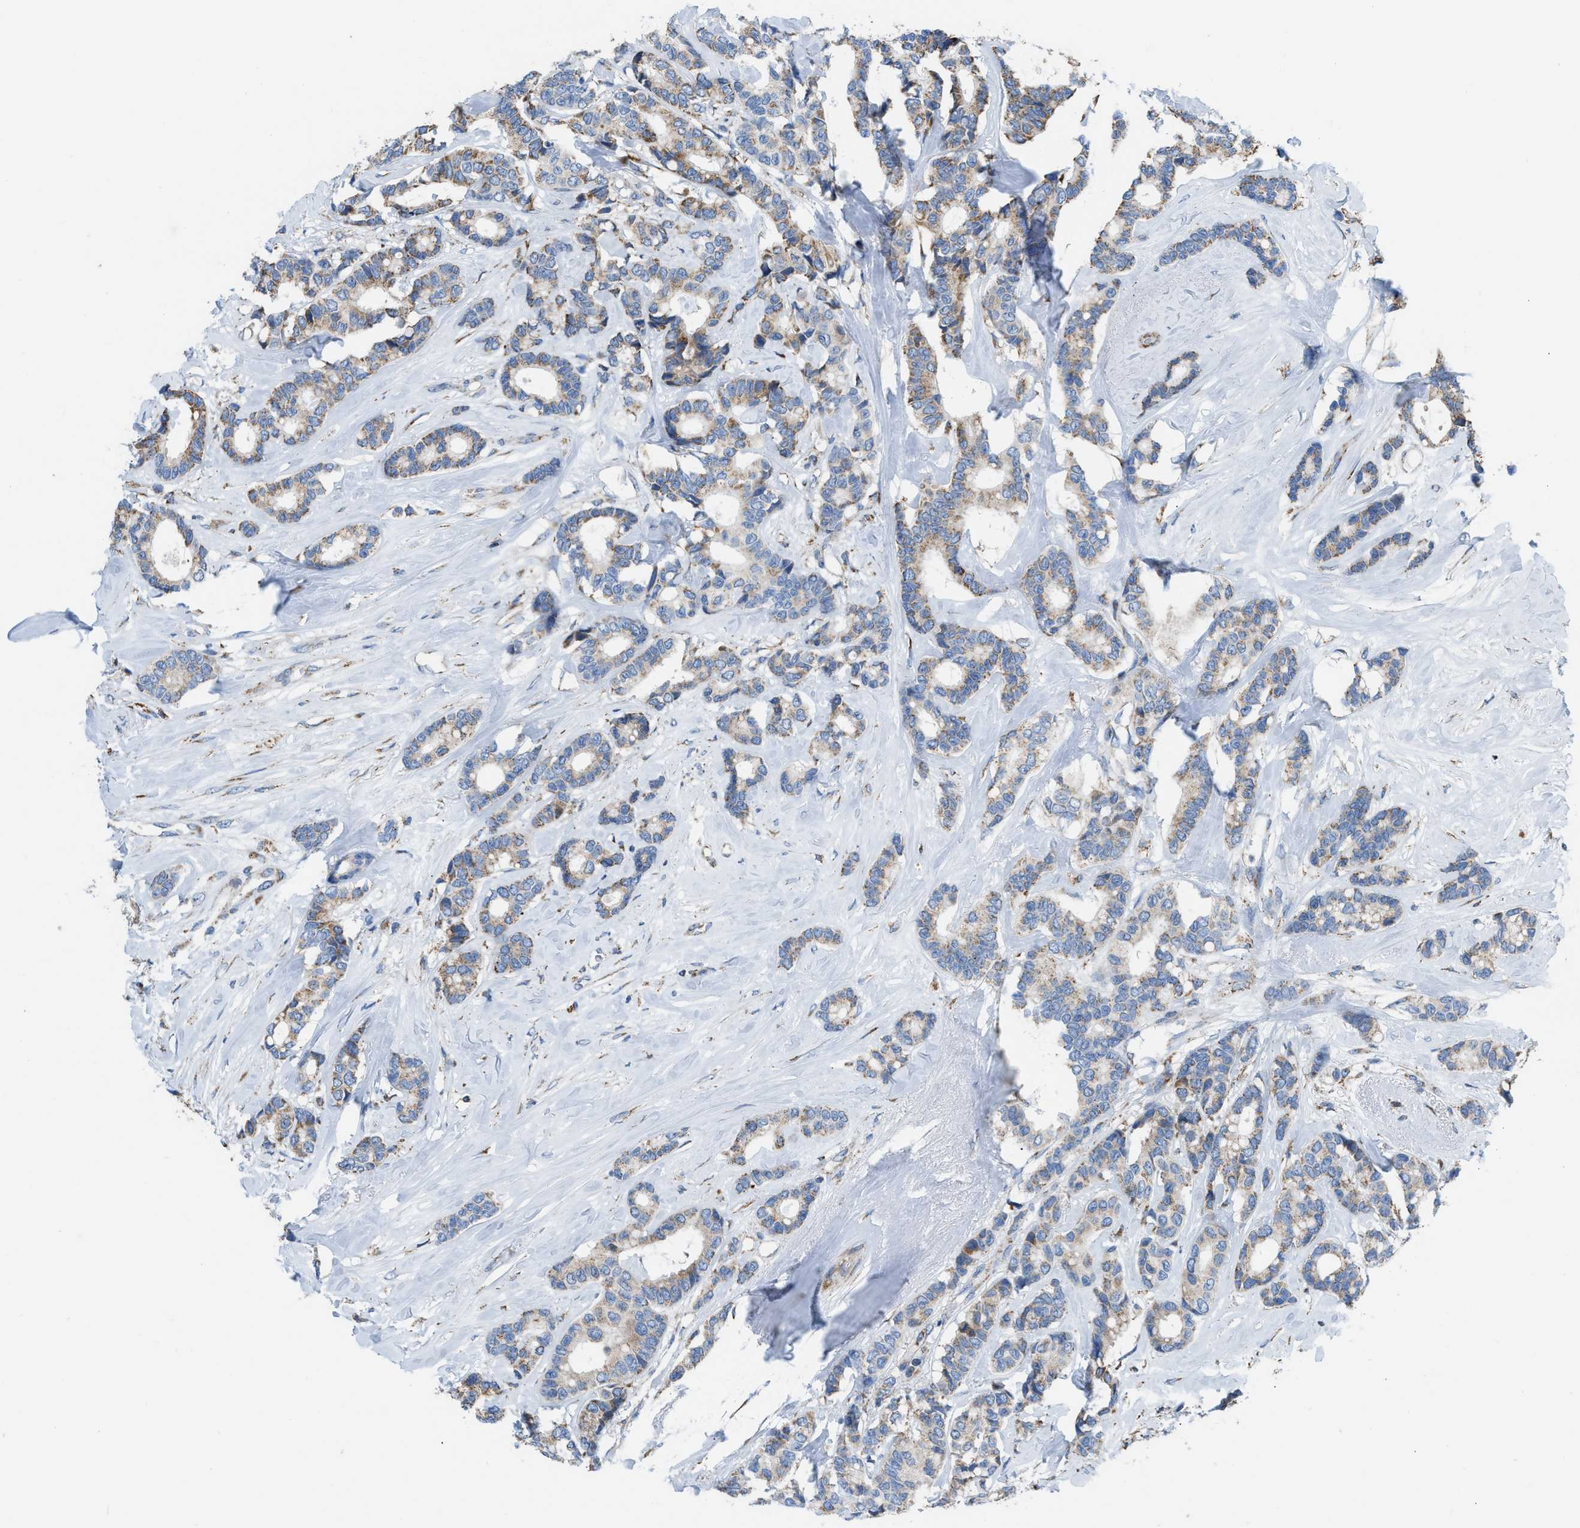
{"staining": {"intensity": "weak", "quantity": ">75%", "location": "cytoplasmic/membranous"}, "tissue": "breast cancer", "cell_type": "Tumor cells", "image_type": "cancer", "snomed": [{"axis": "morphology", "description": "Duct carcinoma"}, {"axis": "topography", "description": "Breast"}], "caption": "Breast cancer (invasive ductal carcinoma) tissue reveals weak cytoplasmic/membranous staining in approximately >75% of tumor cells", "gene": "ETFB", "patient": {"sex": "female", "age": 87}}